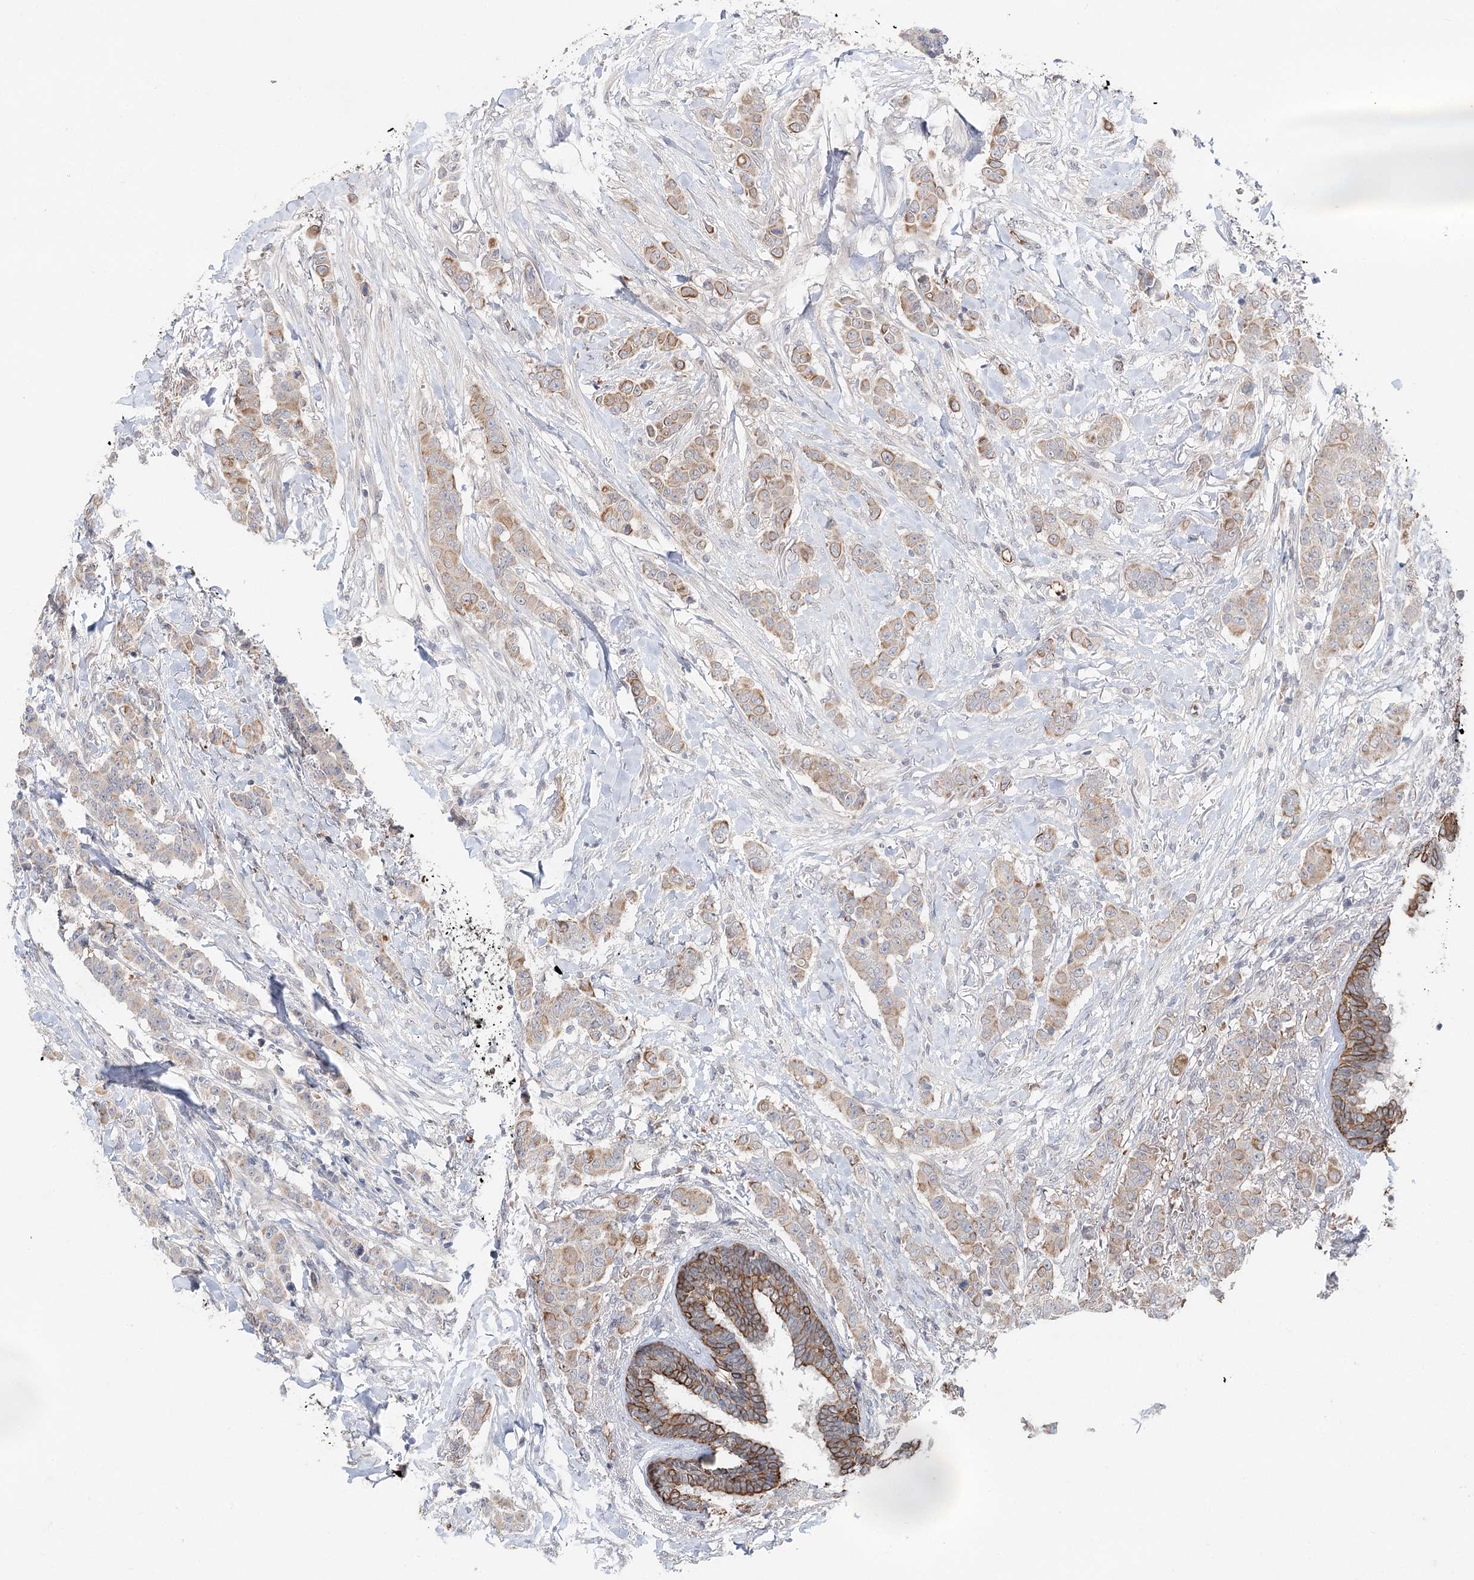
{"staining": {"intensity": "moderate", "quantity": ">75%", "location": "cytoplasmic/membranous"}, "tissue": "breast cancer", "cell_type": "Tumor cells", "image_type": "cancer", "snomed": [{"axis": "morphology", "description": "Duct carcinoma"}, {"axis": "topography", "description": "Breast"}], "caption": "Tumor cells reveal medium levels of moderate cytoplasmic/membranous expression in about >75% of cells in breast invasive ductal carcinoma.", "gene": "FBXO7", "patient": {"sex": "female", "age": 40}}